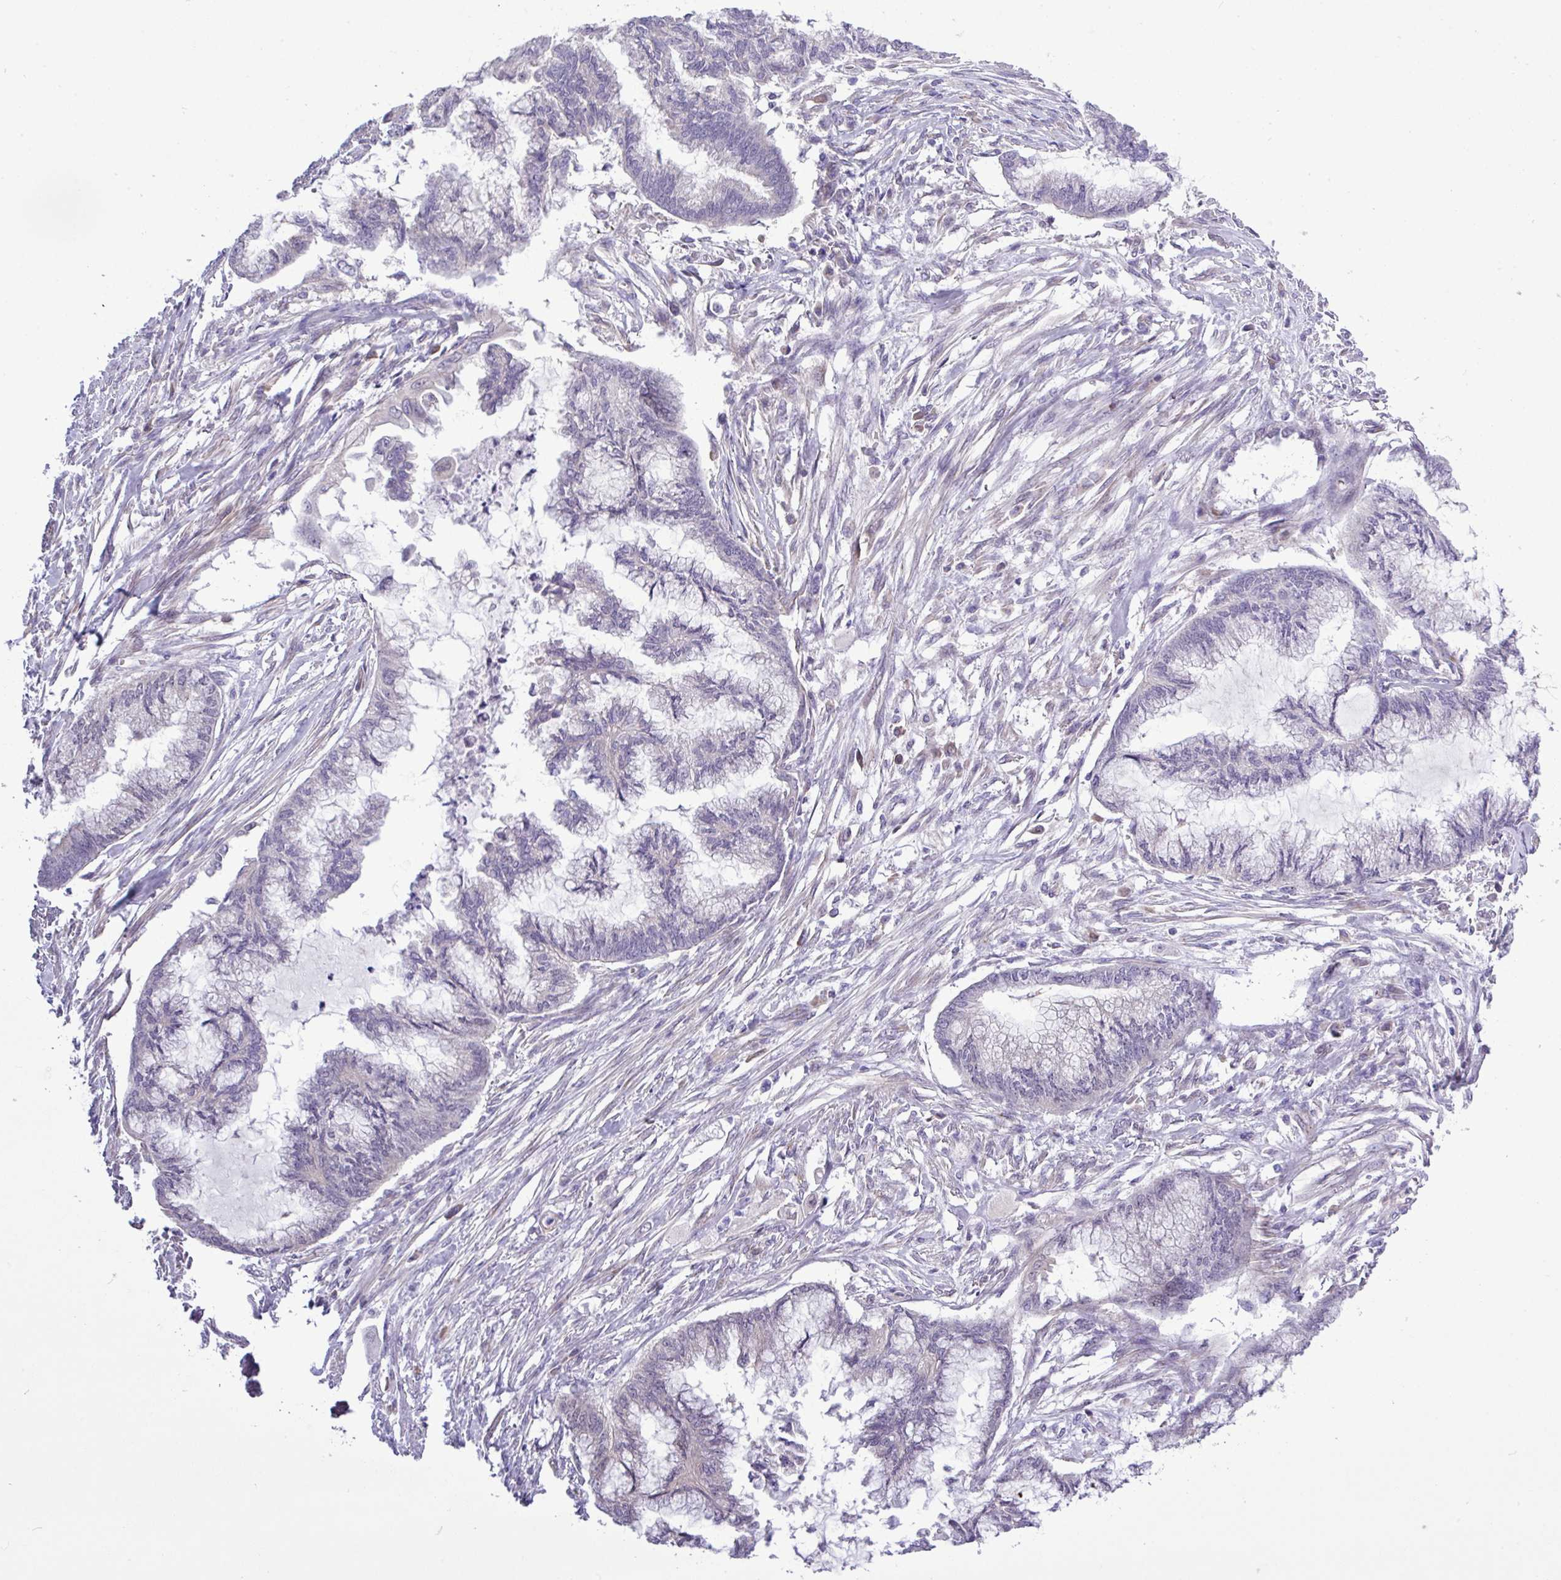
{"staining": {"intensity": "negative", "quantity": "none", "location": "none"}, "tissue": "endometrial cancer", "cell_type": "Tumor cells", "image_type": "cancer", "snomed": [{"axis": "morphology", "description": "Adenocarcinoma, NOS"}, {"axis": "topography", "description": "Endometrium"}], "caption": "This is an immunohistochemistry (IHC) image of human adenocarcinoma (endometrial). There is no staining in tumor cells.", "gene": "SPINK8", "patient": {"sex": "female", "age": 86}}